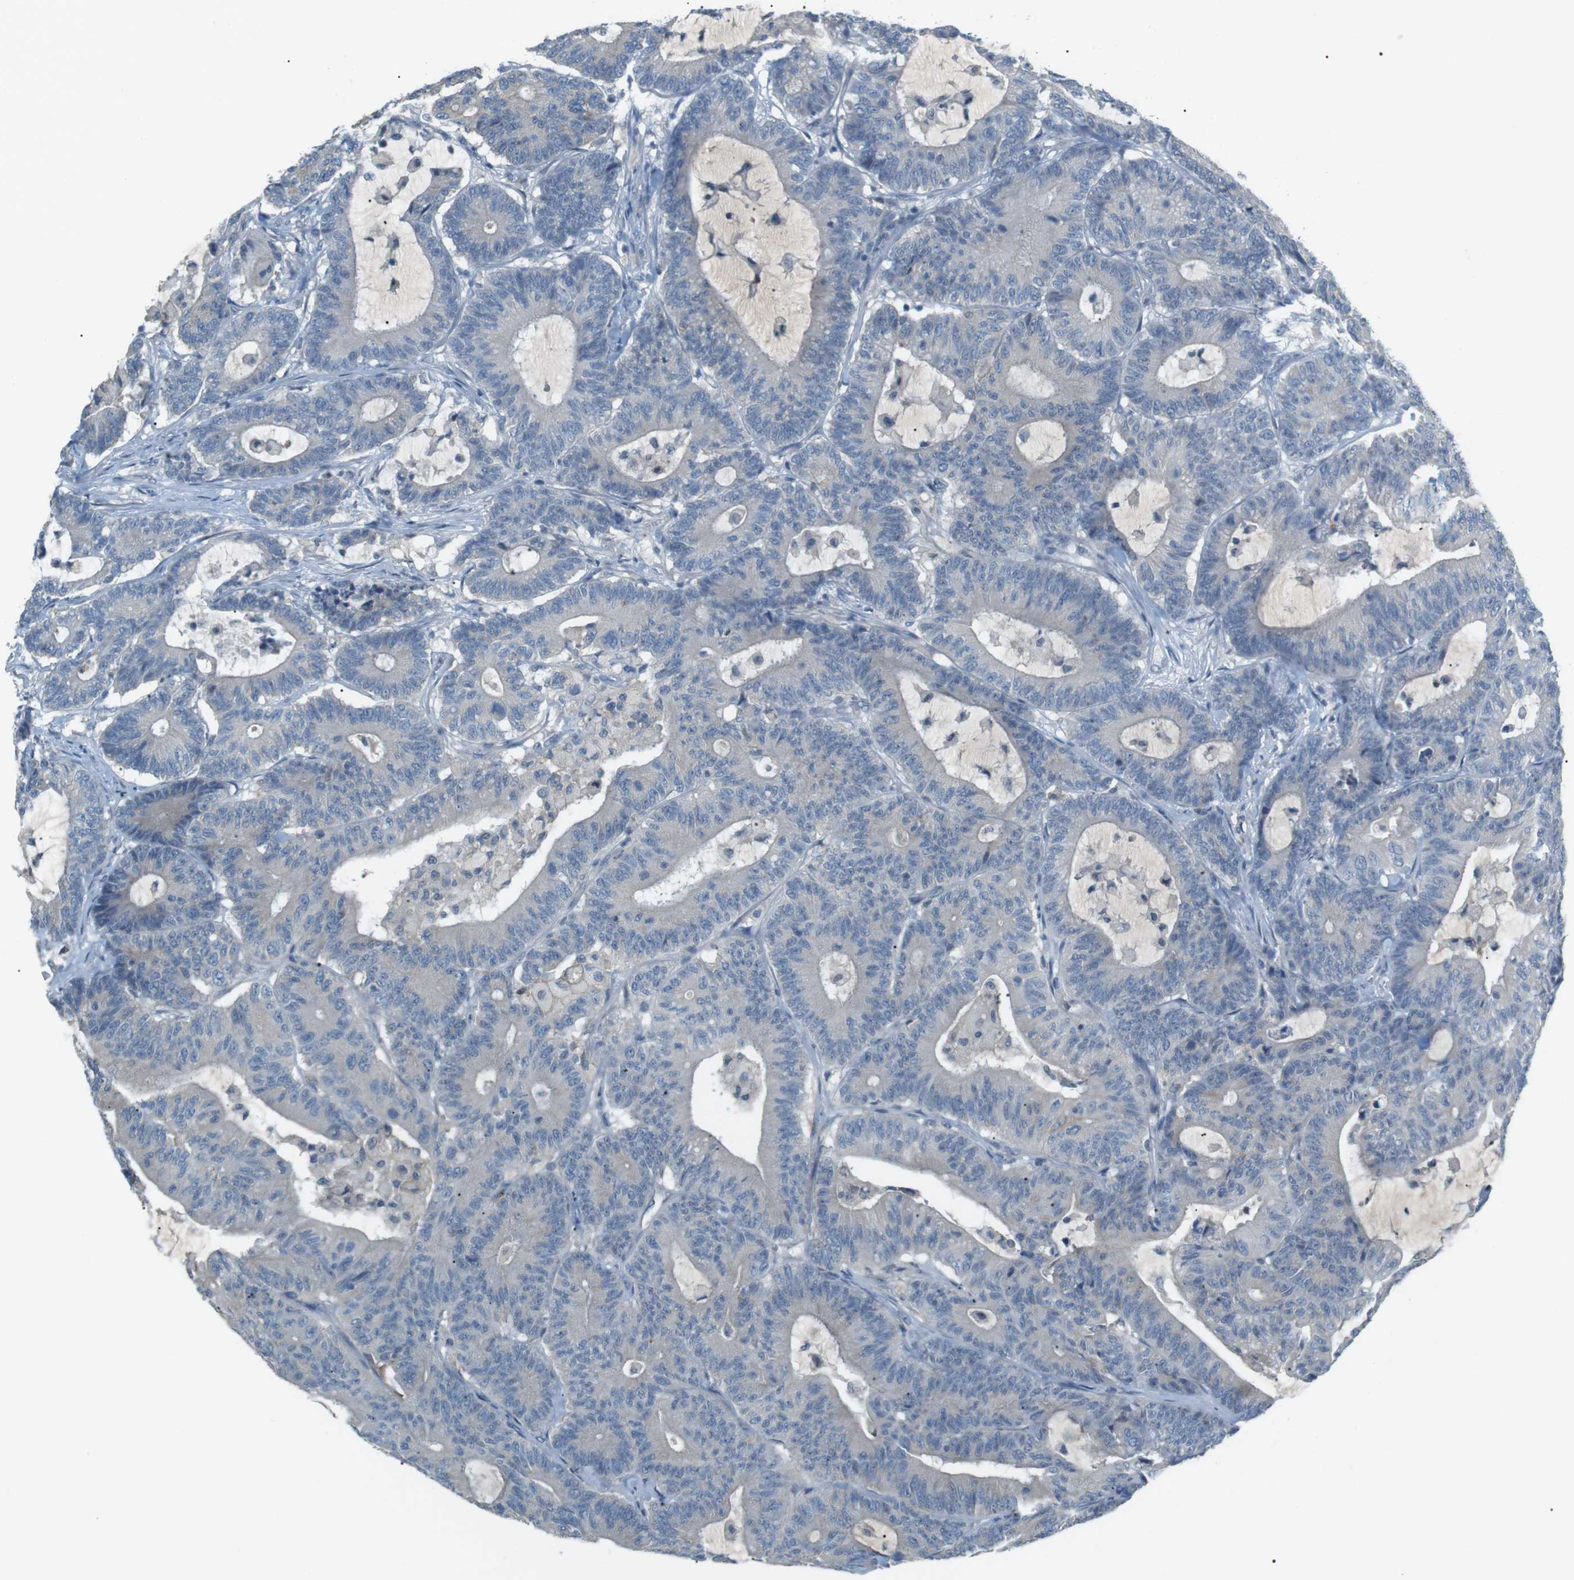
{"staining": {"intensity": "negative", "quantity": "none", "location": "none"}, "tissue": "colorectal cancer", "cell_type": "Tumor cells", "image_type": "cancer", "snomed": [{"axis": "morphology", "description": "Adenocarcinoma, NOS"}, {"axis": "topography", "description": "Colon"}], "caption": "Immunohistochemistry (IHC) micrograph of neoplastic tissue: human colorectal adenocarcinoma stained with DAB (3,3'-diaminobenzidine) exhibits no significant protein positivity in tumor cells. The staining is performed using DAB brown chromogen with nuclei counter-stained in using hematoxylin.", "gene": "RTN3", "patient": {"sex": "female", "age": 84}}